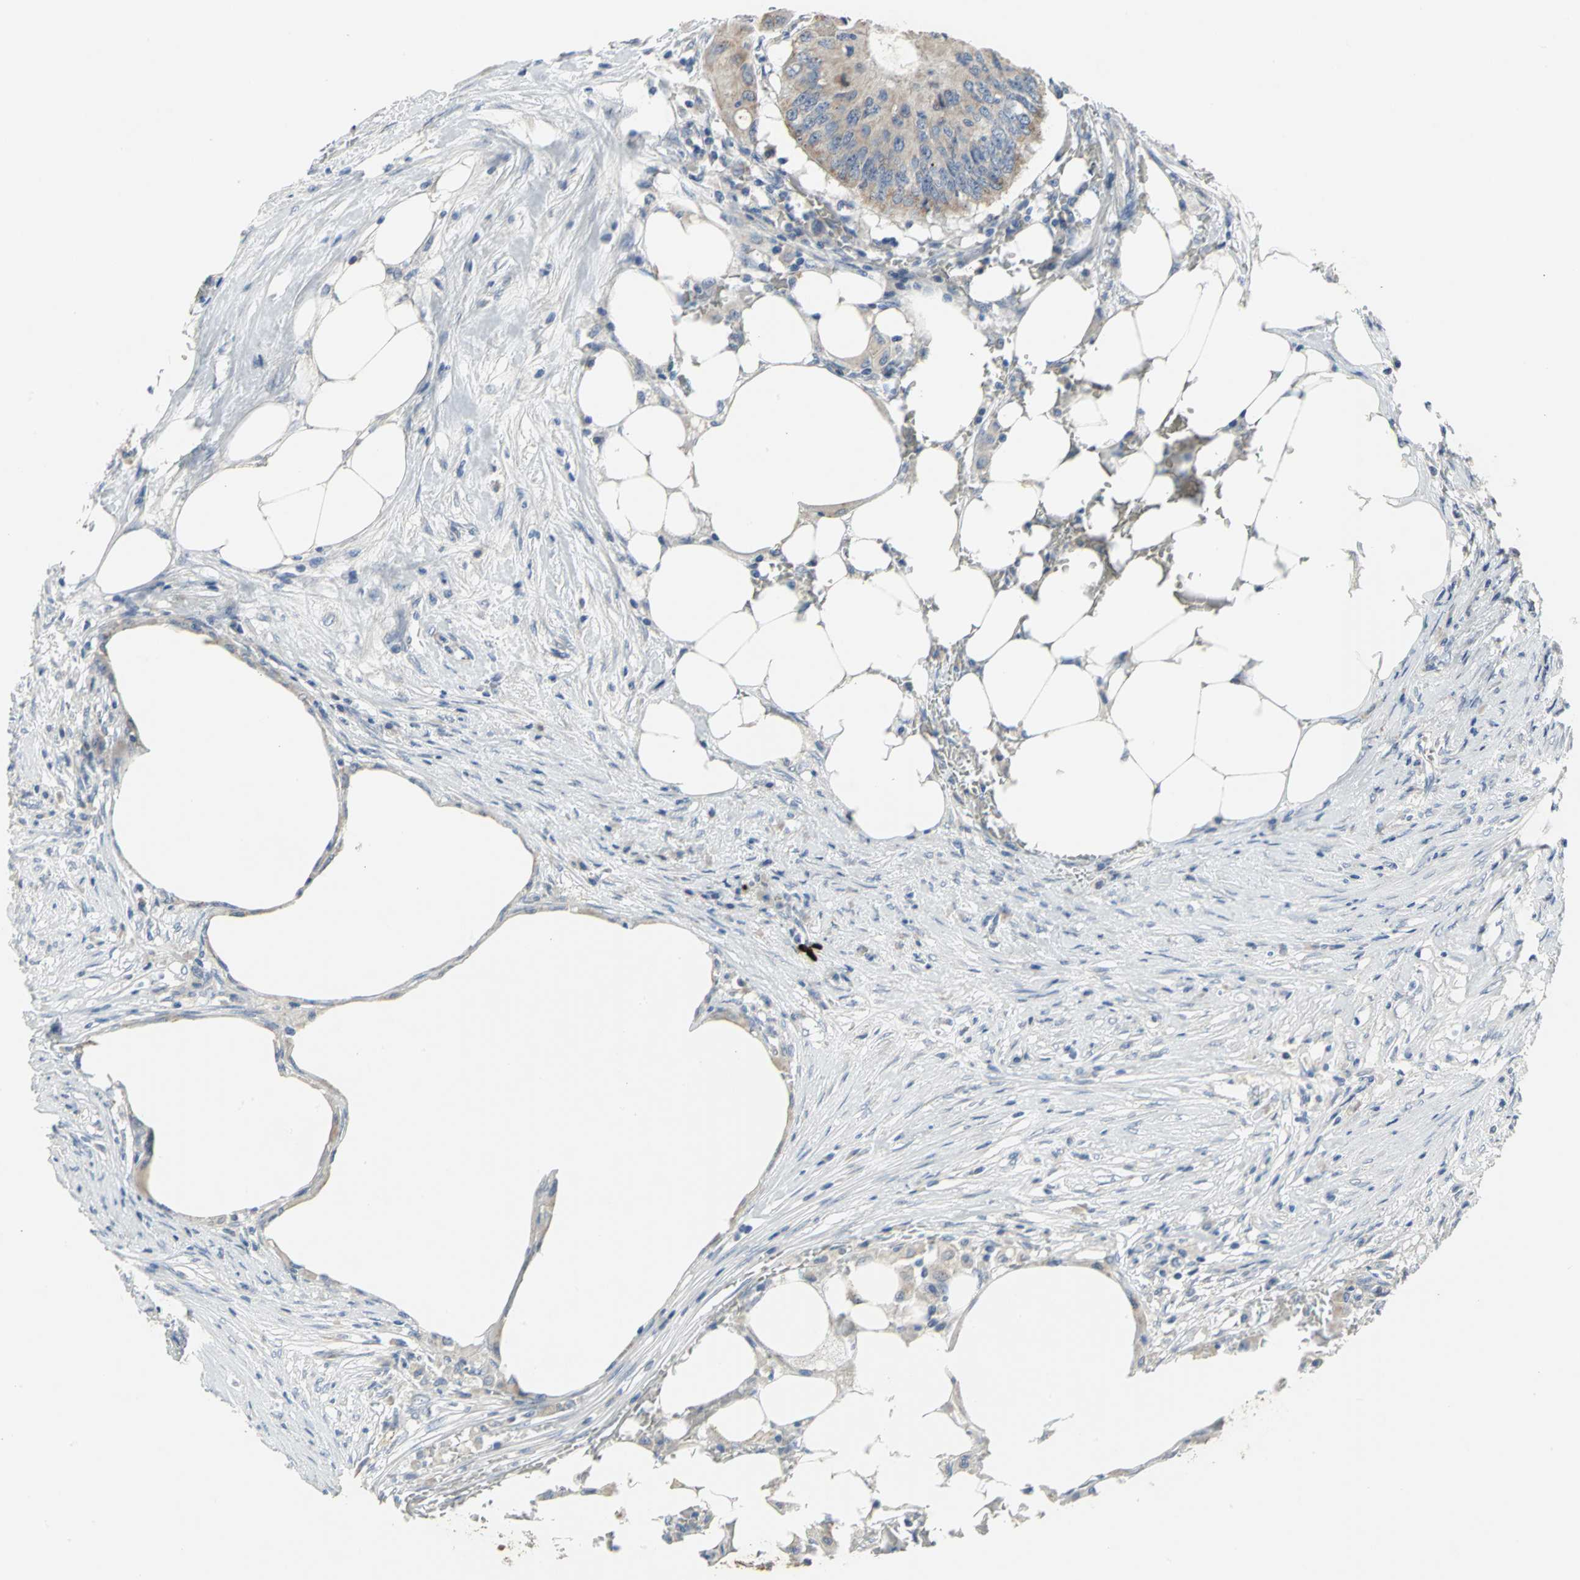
{"staining": {"intensity": "weak", "quantity": ">75%", "location": "cytoplasmic/membranous"}, "tissue": "colorectal cancer", "cell_type": "Tumor cells", "image_type": "cancer", "snomed": [{"axis": "morphology", "description": "Adenocarcinoma, NOS"}, {"axis": "topography", "description": "Colon"}], "caption": "Immunohistochemistry (DAB (3,3'-diaminobenzidine)) staining of human colorectal adenocarcinoma displays weak cytoplasmic/membranous protein staining in about >75% of tumor cells. (DAB = brown stain, brightfield microscopy at high magnification).", "gene": "HTR1F", "patient": {"sex": "male", "age": 71}}